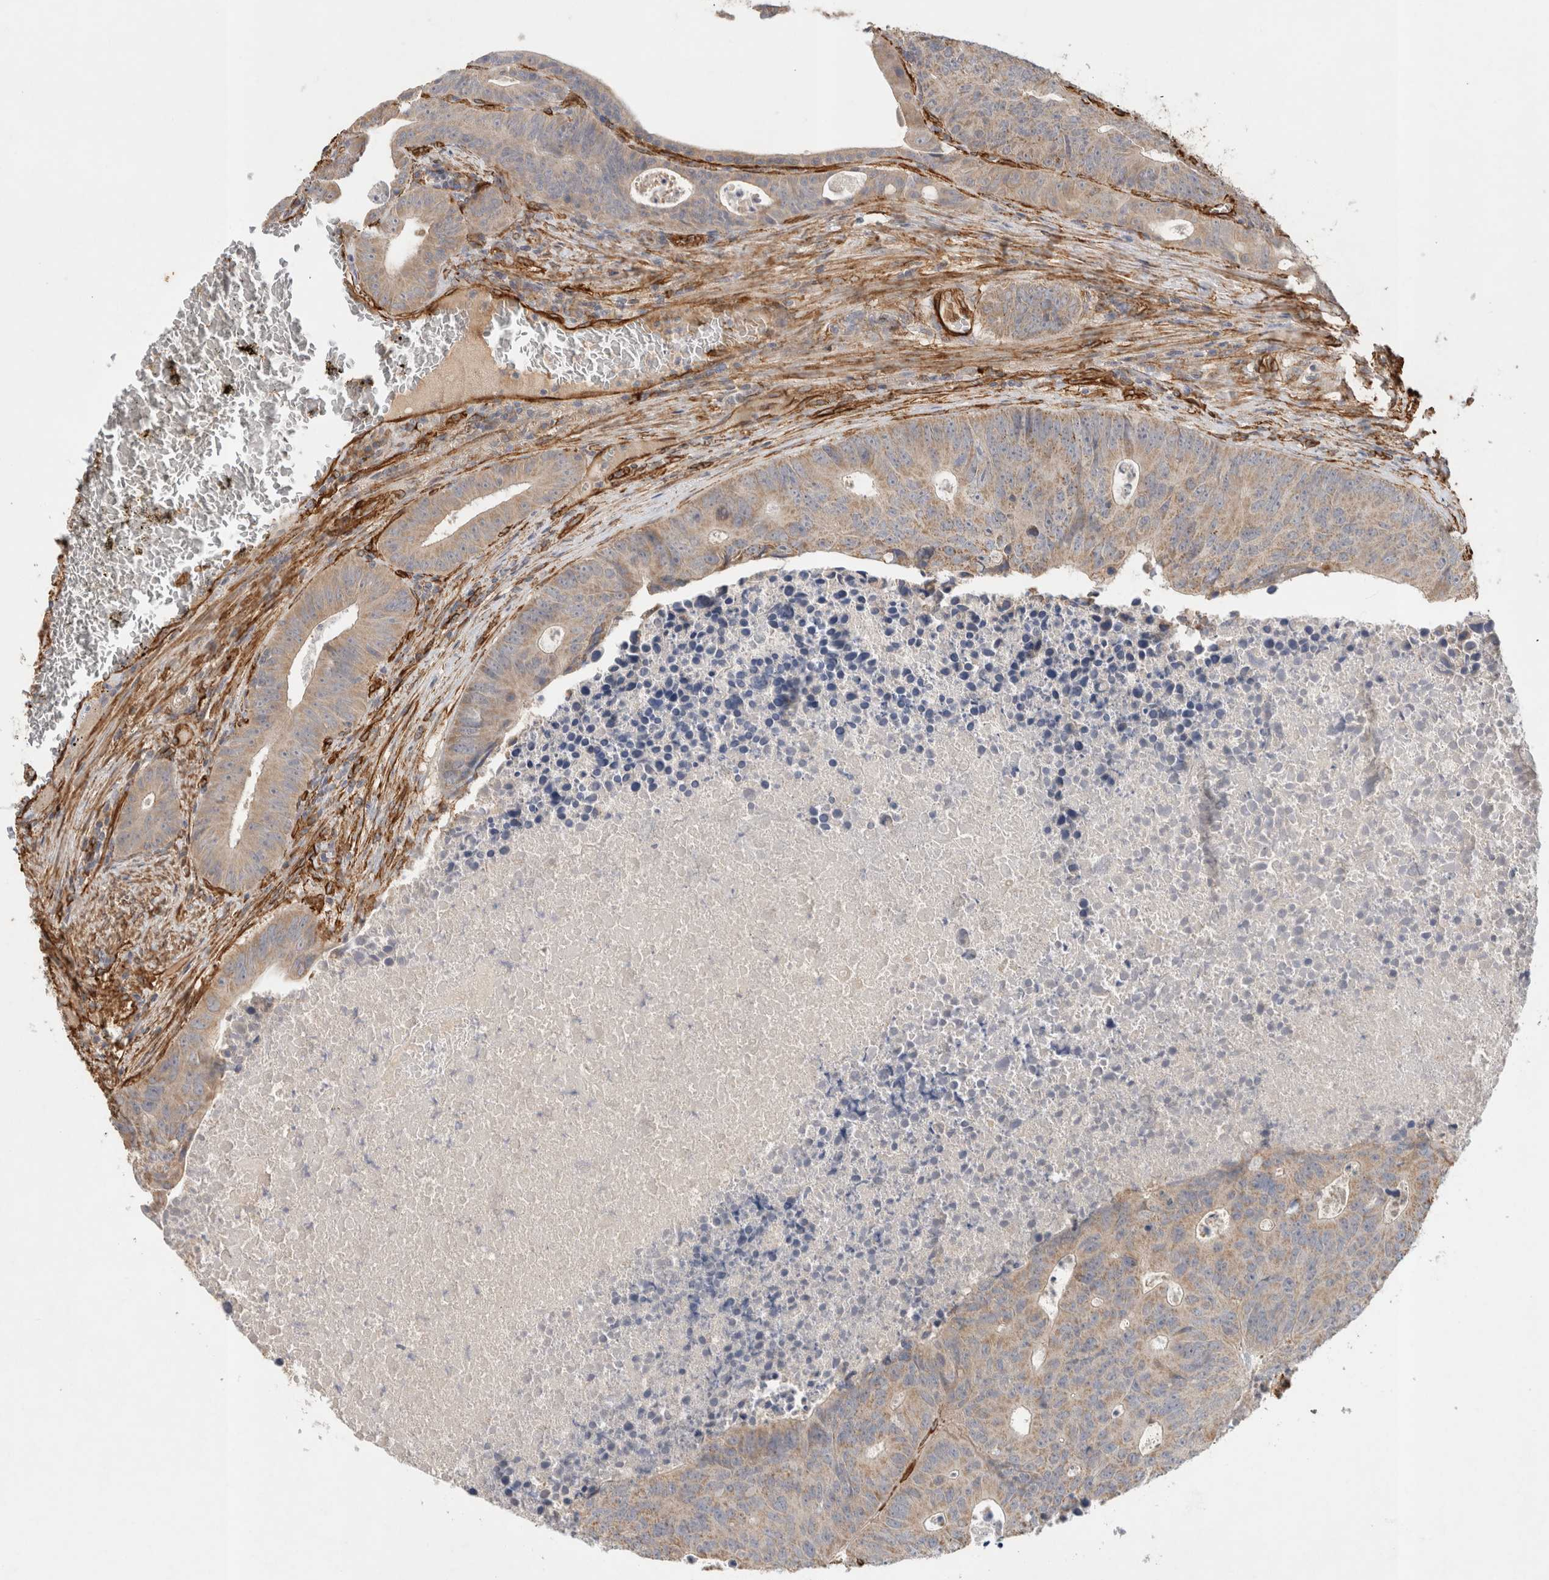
{"staining": {"intensity": "weak", "quantity": ">75%", "location": "cytoplasmic/membranous"}, "tissue": "colorectal cancer", "cell_type": "Tumor cells", "image_type": "cancer", "snomed": [{"axis": "morphology", "description": "Adenocarcinoma, NOS"}, {"axis": "topography", "description": "Colon"}], "caption": "IHC of human colorectal cancer (adenocarcinoma) shows low levels of weak cytoplasmic/membranous staining in approximately >75% of tumor cells.", "gene": "JMJD4", "patient": {"sex": "male", "age": 87}}